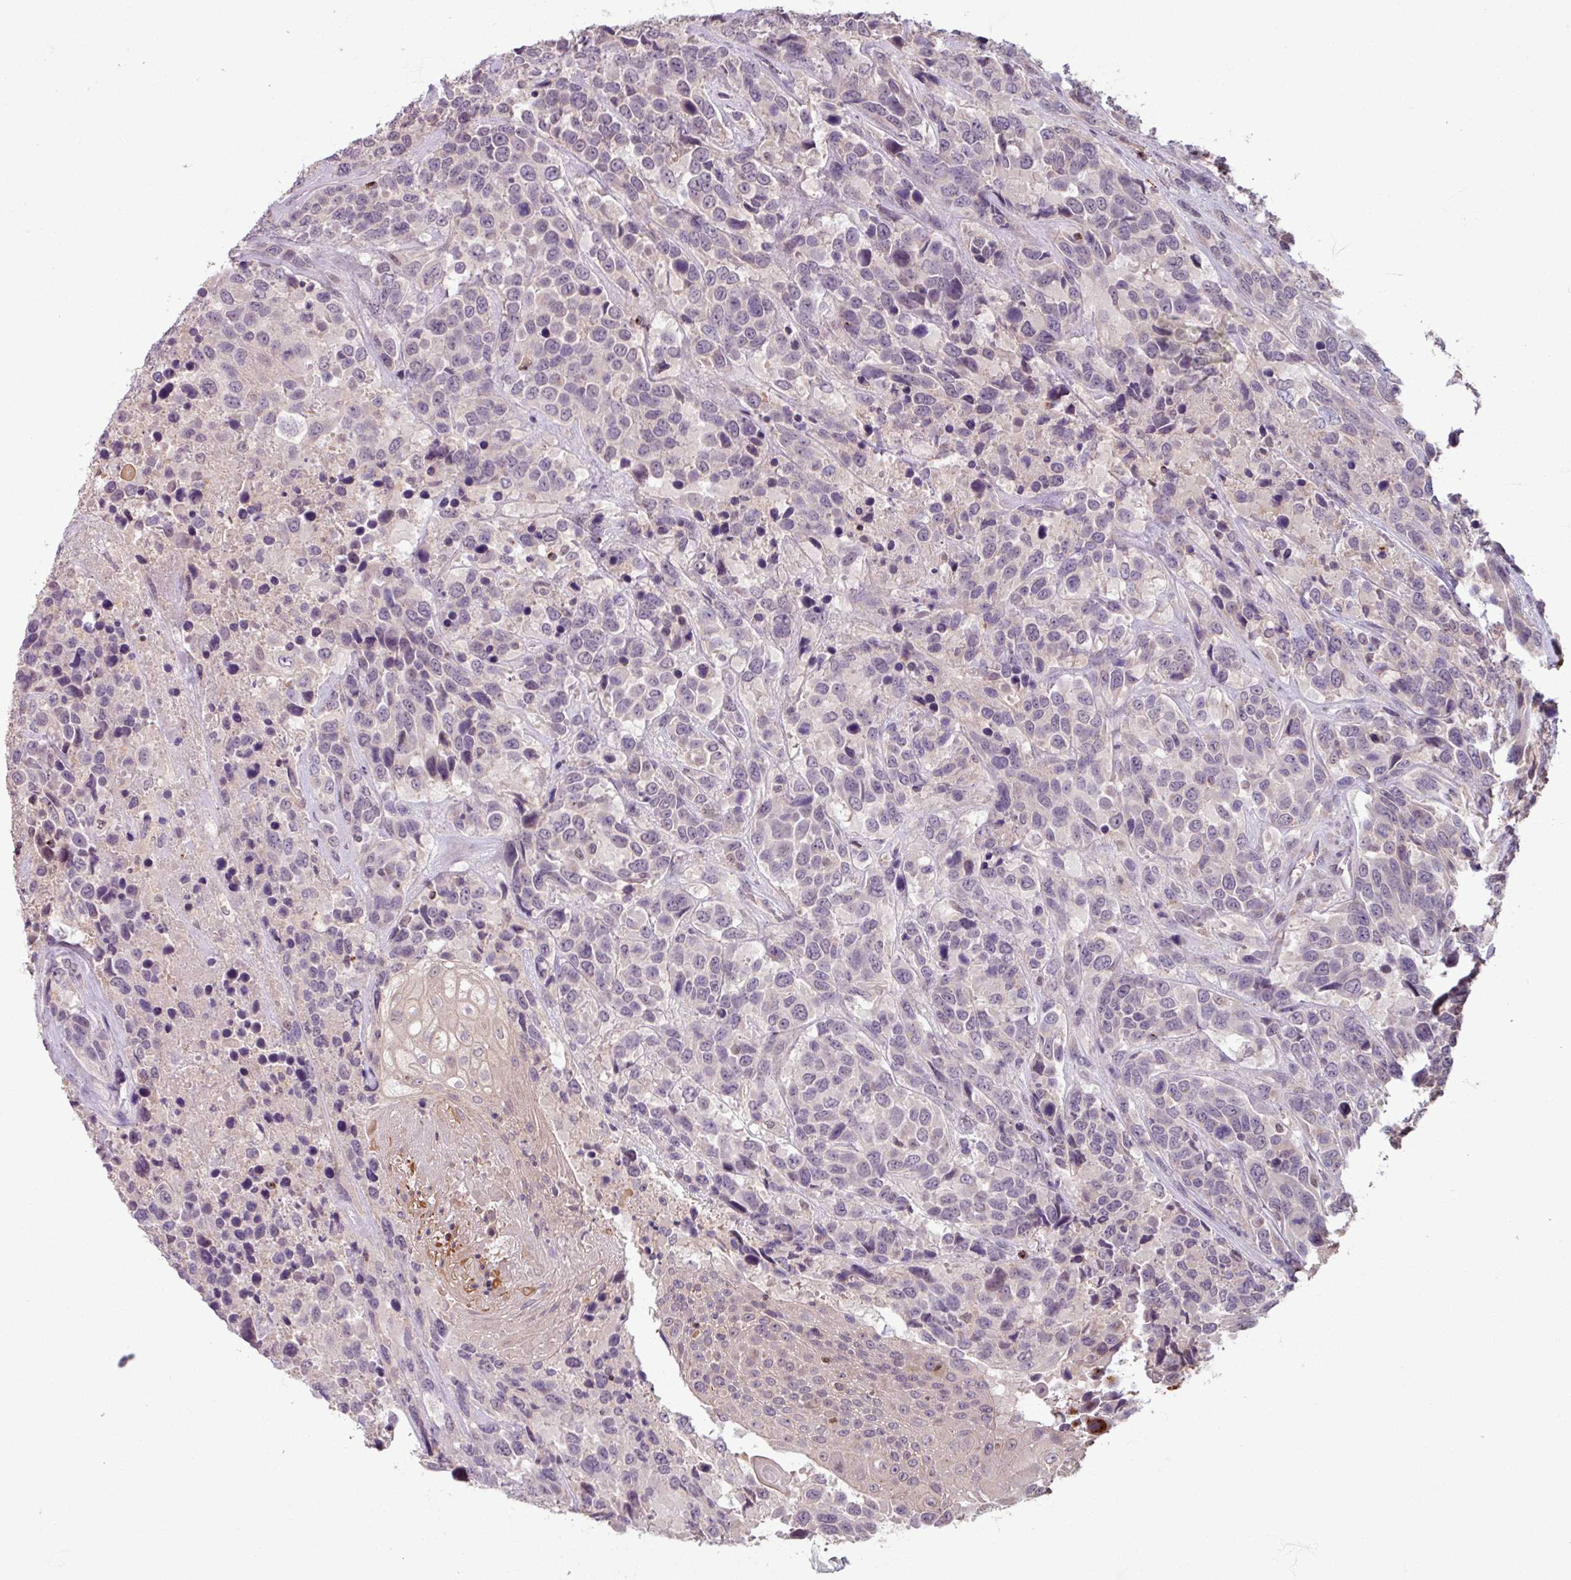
{"staining": {"intensity": "negative", "quantity": "none", "location": "none"}, "tissue": "urothelial cancer", "cell_type": "Tumor cells", "image_type": "cancer", "snomed": [{"axis": "morphology", "description": "Urothelial carcinoma, High grade"}, {"axis": "topography", "description": "Urinary bladder"}], "caption": "An immunohistochemistry (IHC) micrograph of urothelial carcinoma (high-grade) is shown. There is no staining in tumor cells of urothelial carcinoma (high-grade).", "gene": "OR6B1", "patient": {"sex": "female", "age": 70}}